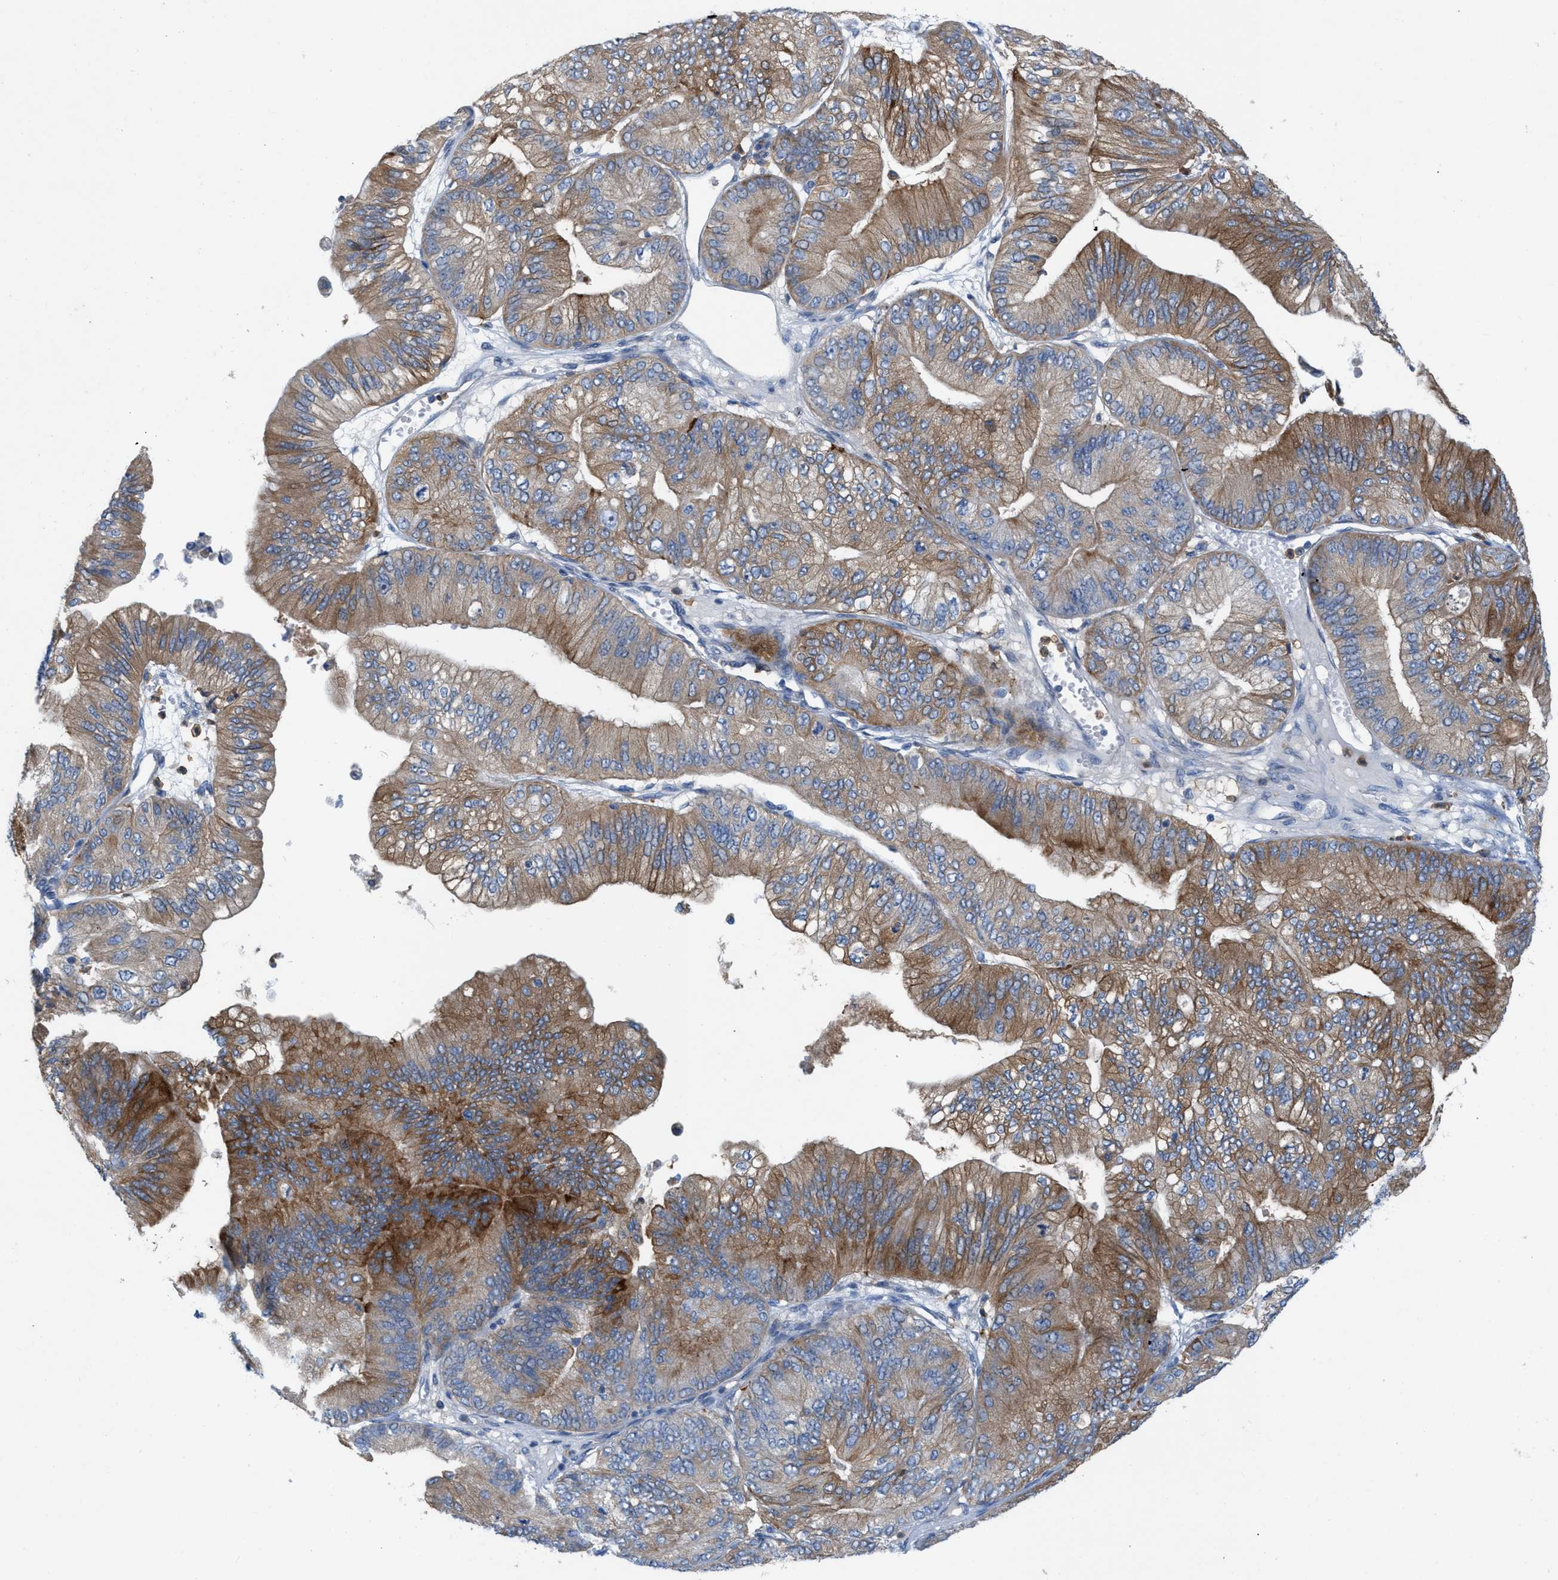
{"staining": {"intensity": "moderate", "quantity": ">75%", "location": "cytoplasmic/membranous"}, "tissue": "ovarian cancer", "cell_type": "Tumor cells", "image_type": "cancer", "snomed": [{"axis": "morphology", "description": "Cystadenocarcinoma, mucinous, NOS"}, {"axis": "topography", "description": "Ovary"}], "caption": "Brown immunohistochemical staining in ovarian cancer (mucinous cystadenocarcinoma) shows moderate cytoplasmic/membranous expression in about >75% of tumor cells.", "gene": "PLPPR5", "patient": {"sex": "female", "age": 61}}